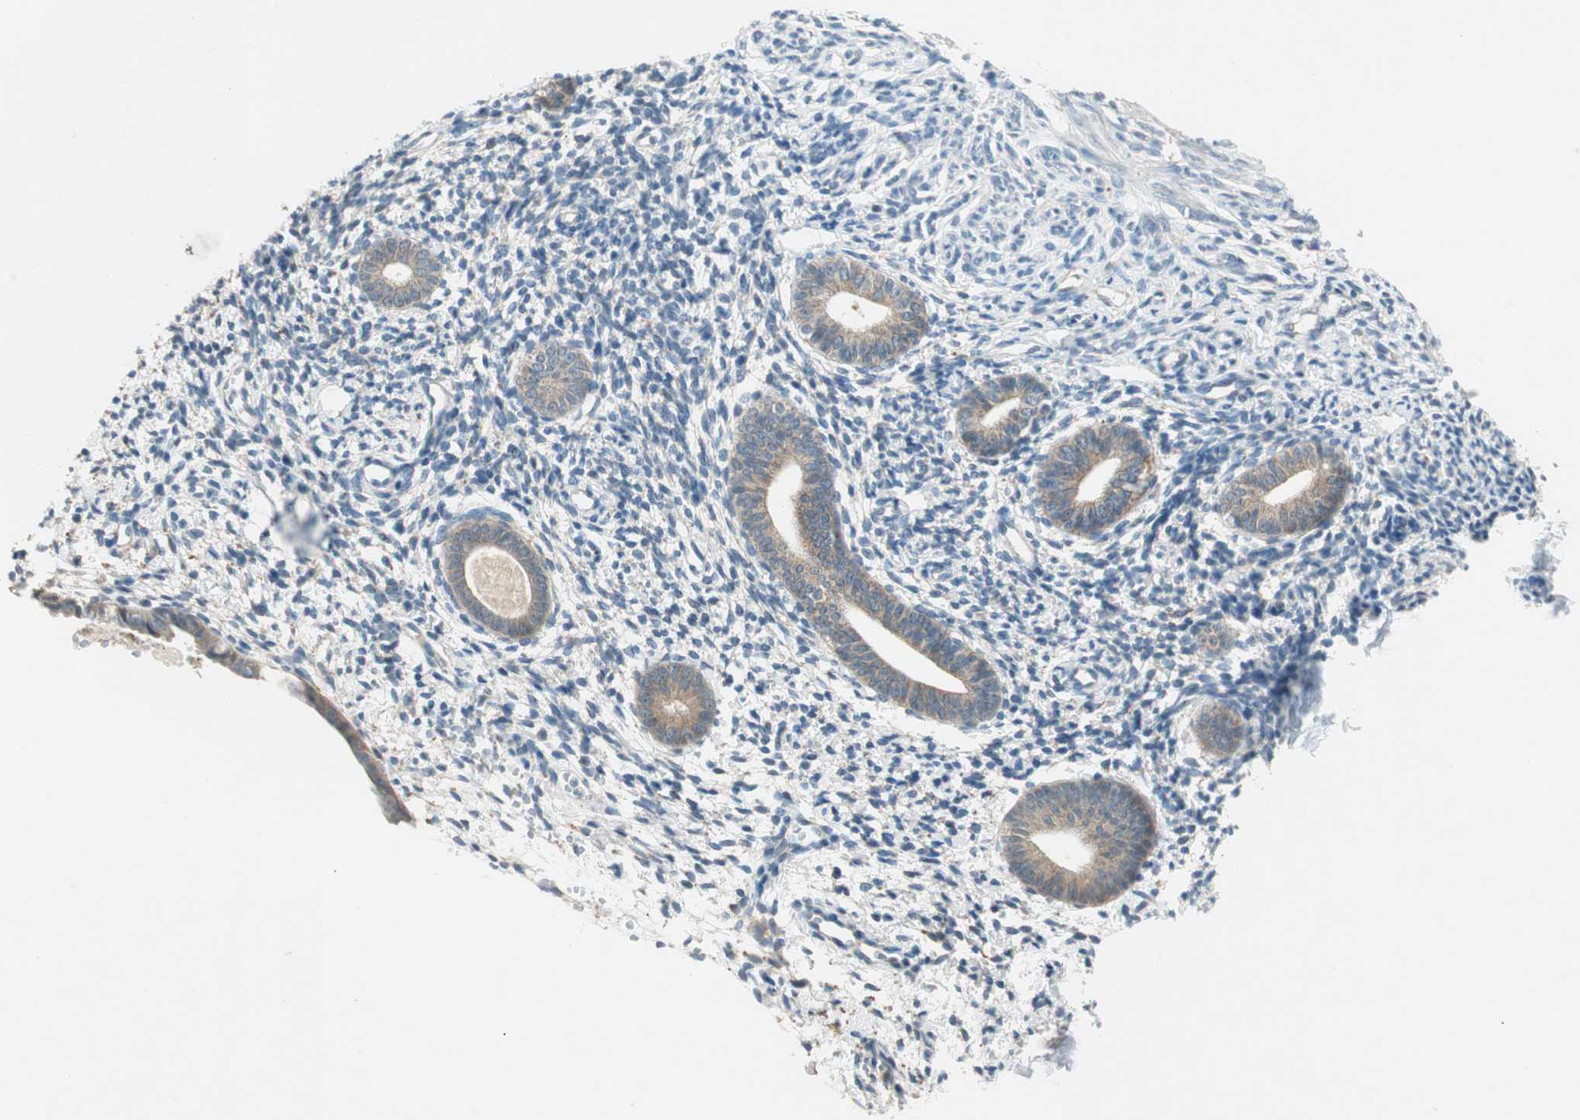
{"staining": {"intensity": "weak", "quantity": "<25%", "location": "cytoplasmic/membranous"}, "tissue": "endometrium", "cell_type": "Cells in endometrial stroma", "image_type": "normal", "snomed": [{"axis": "morphology", "description": "Normal tissue, NOS"}, {"axis": "topography", "description": "Endometrium"}], "caption": "Immunohistochemical staining of normal endometrium shows no significant expression in cells in endometrial stroma.", "gene": "NCLN", "patient": {"sex": "female", "age": 71}}